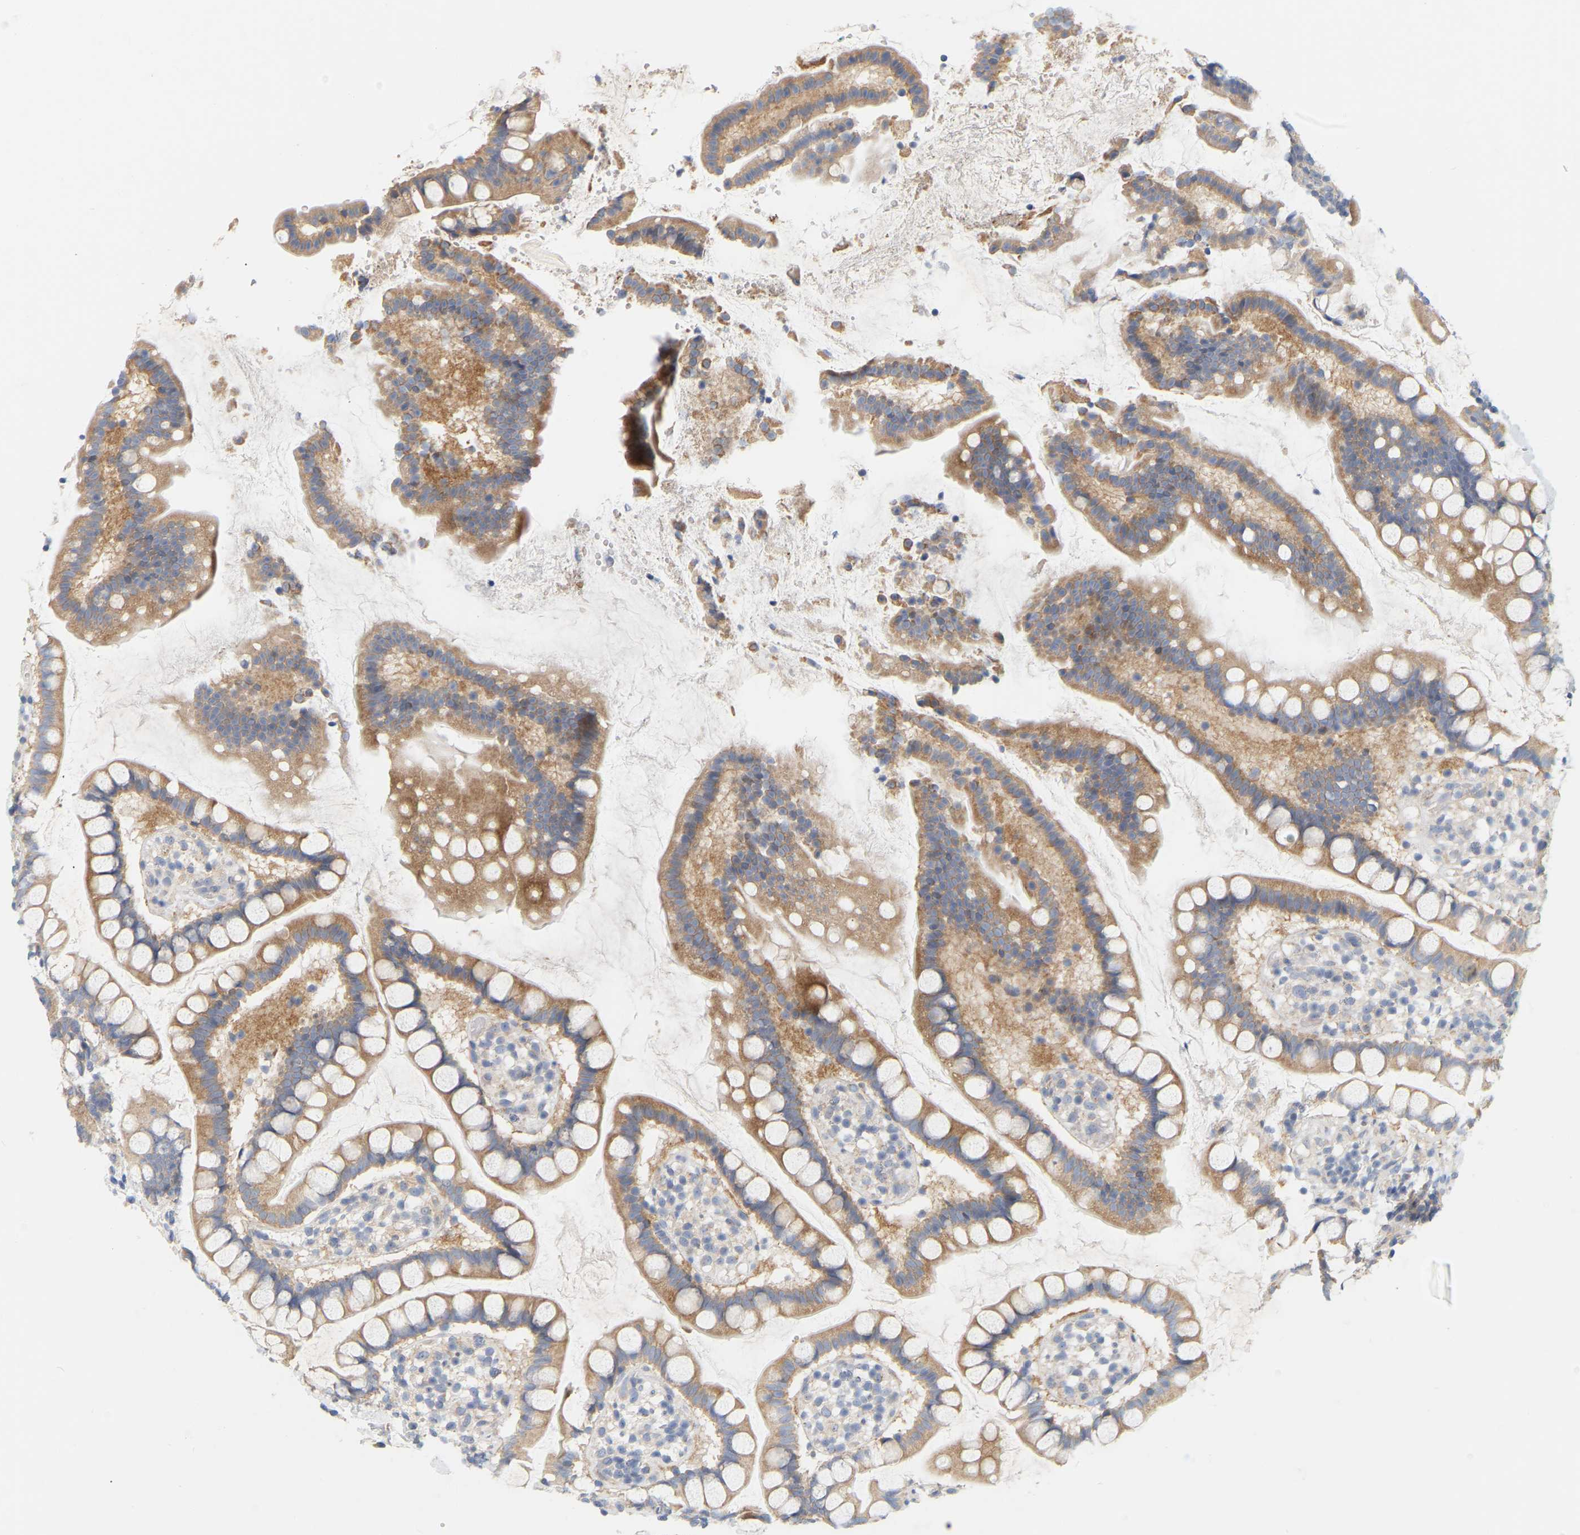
{"staining": {"intensity": "moderate", "quantity": ">75%", "location": "cytoplasmic/membranous"}, "tissue": "small intestine", "cell_type": "Glandular cells", "image_type": "normal", "snomed": [{"axis": "morphology", "description": "Normal tissue, NOS"}, {"axis": "topography", "description": "Small intestine"}], "caption": "A brown stain highlights moderate cytoplasmic/membranous positivity of a protein in glandular cells of unremarkable human small intestine. The staining is performed using DAB brown chromogen to label protein expression. The nuclei are counter-stained blue using hematoxylin.", "gene": "MINDY4", "patient": {"sex": "female", "age": 84}}